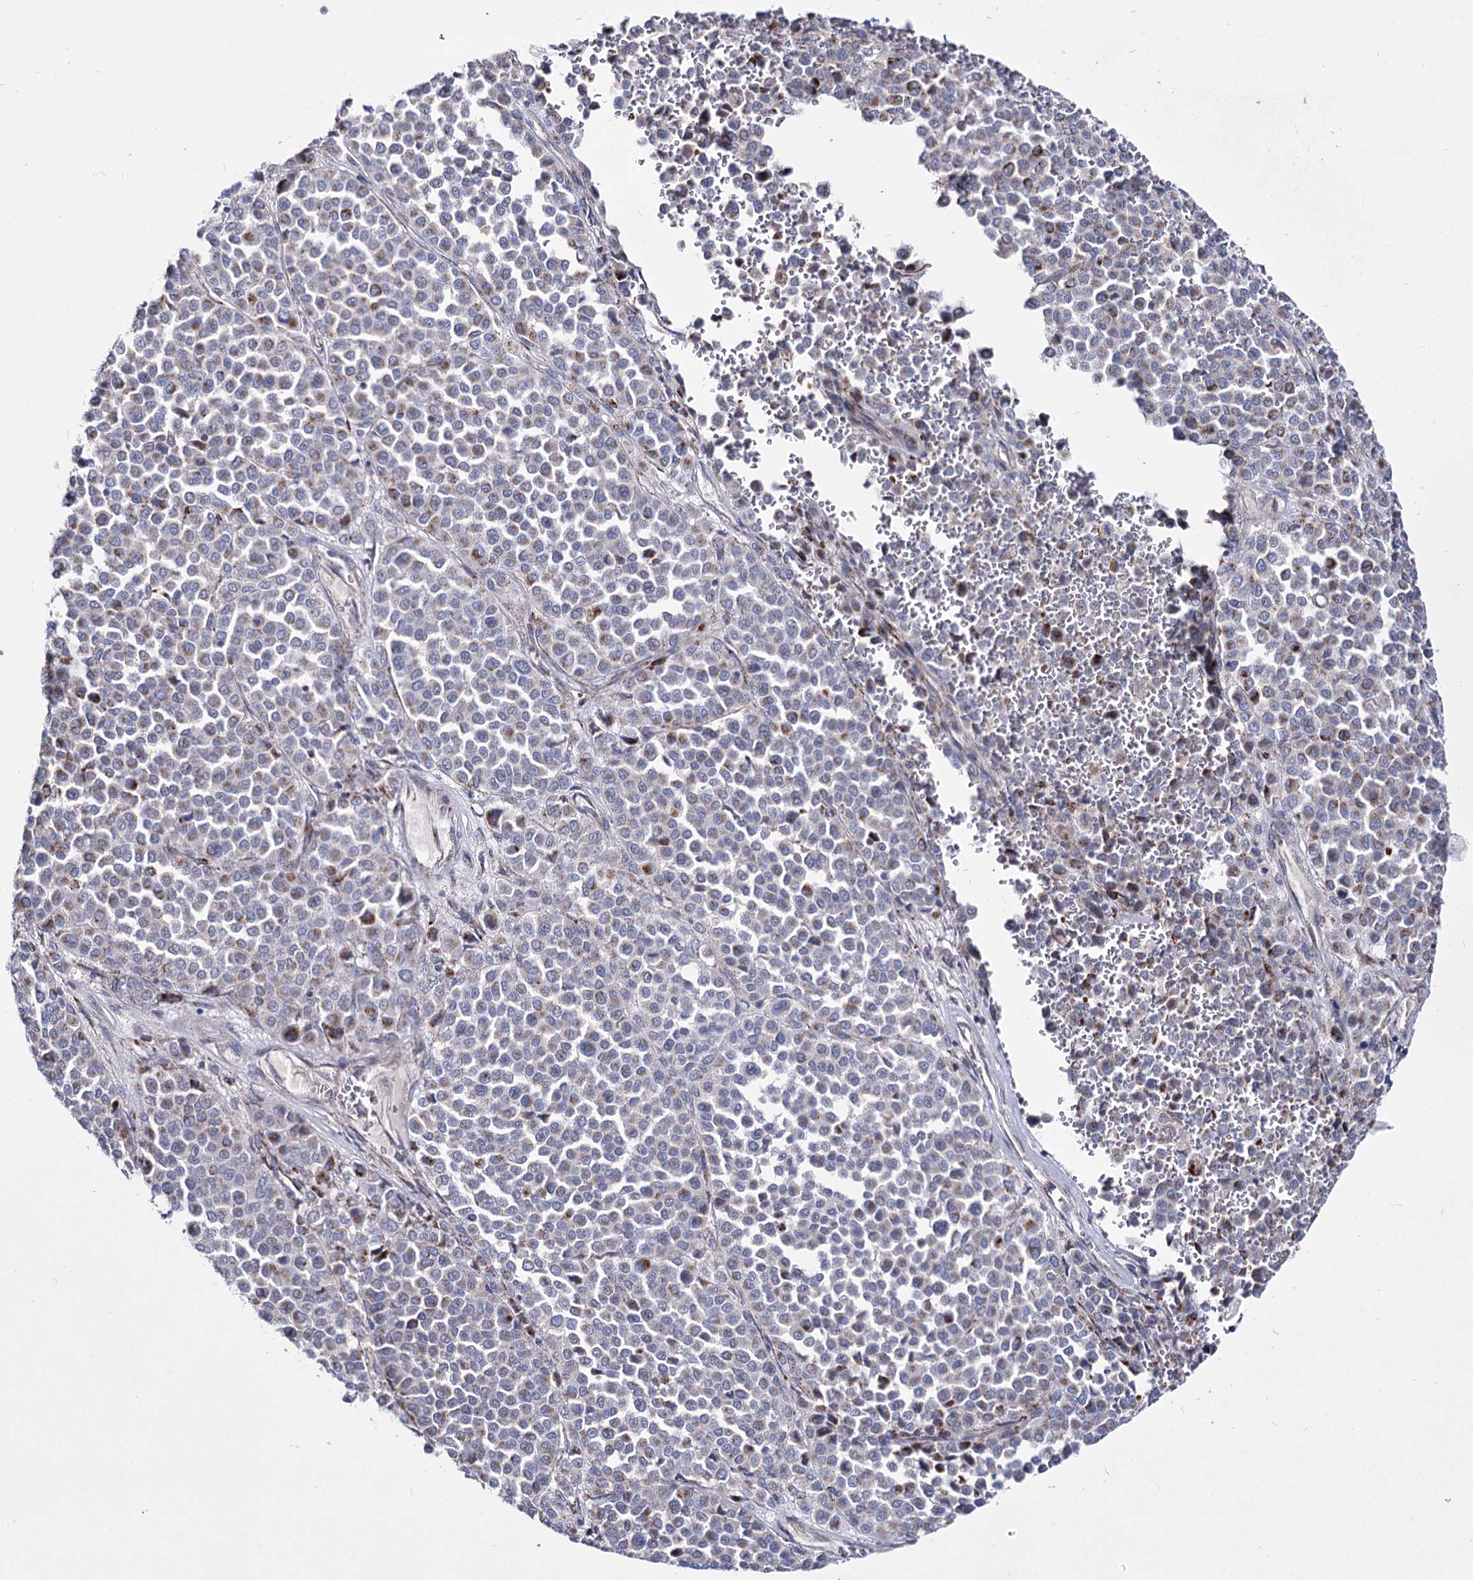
{"staining": {"intensity": "negative", "quantity": "none", "location": "none"}, "tissue": "melanoma", "cell_type": "Tumor cells", "image_type": "cancer", "snomed": [{"axis": "morphology", "description": "Malignant melanoma, Metastatic site"}, {"axis": "topography", "description": "Pancreas"}], "caption": "Tumor cells show no significant protein positivity in malignant melanoma (metastatic site). (DAB immunohistochemistry (IHC), high magnification).", "gene": "OSBPL5", "patient": {"sex": "female", "age": 30}}